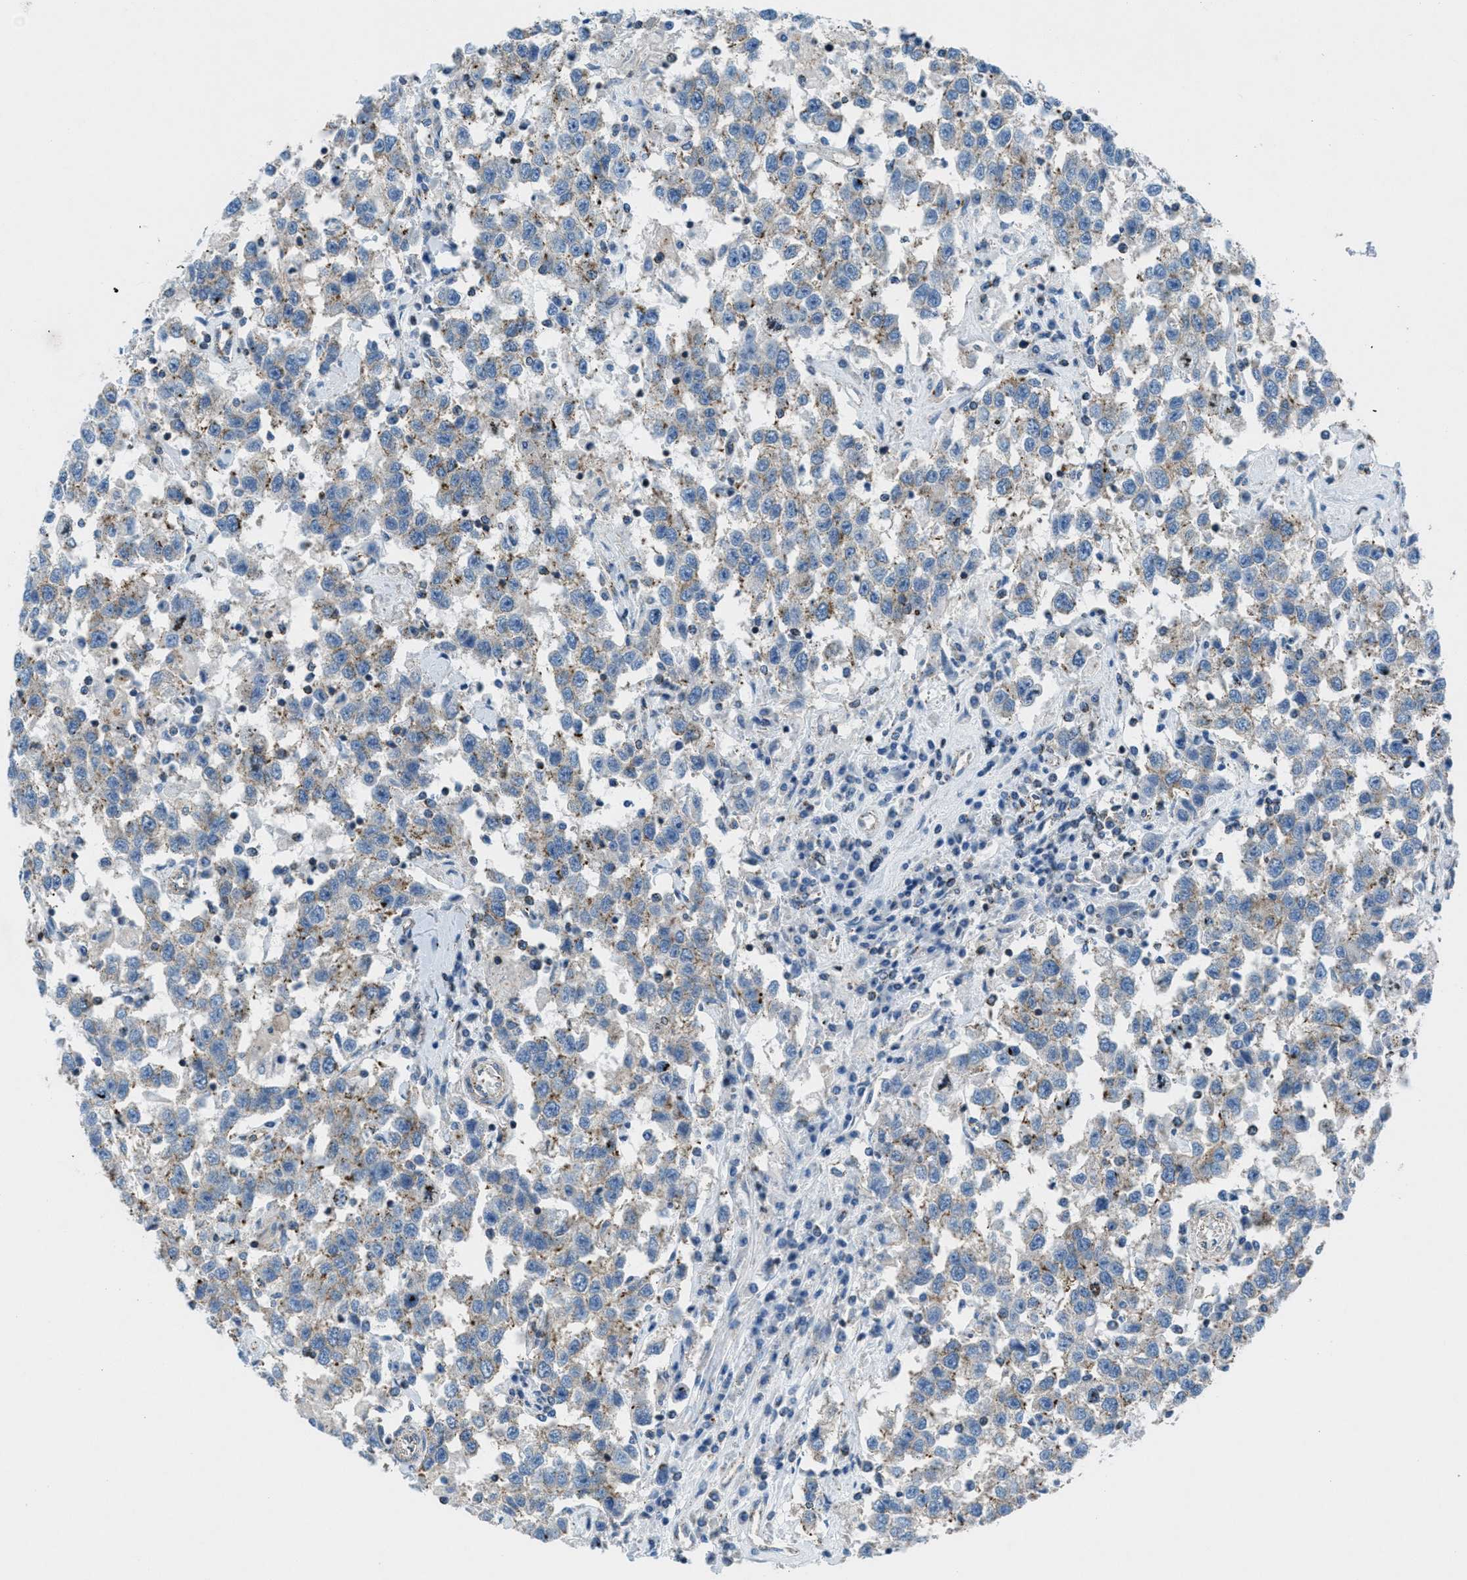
{"staining": {"intensity": "weak", "quantity": ">75%", "location": "cytoplasmic/membranous"}, "tissue": "testis cancer", "cell_type": "Tumor cells", "image_type": "cancer", "snomed": [{"axis": "morphology", "description": "Seminoma, NOS"}, {"axis": "topography", "description": "Testis"}], "caption": "Tumor cells display low levels of weak cytoplasmic/membranous expression in about >75% of cells in testis seminoma.", "gene": "MFSD13A", "patient": {"sex": "male", "age": 41}}